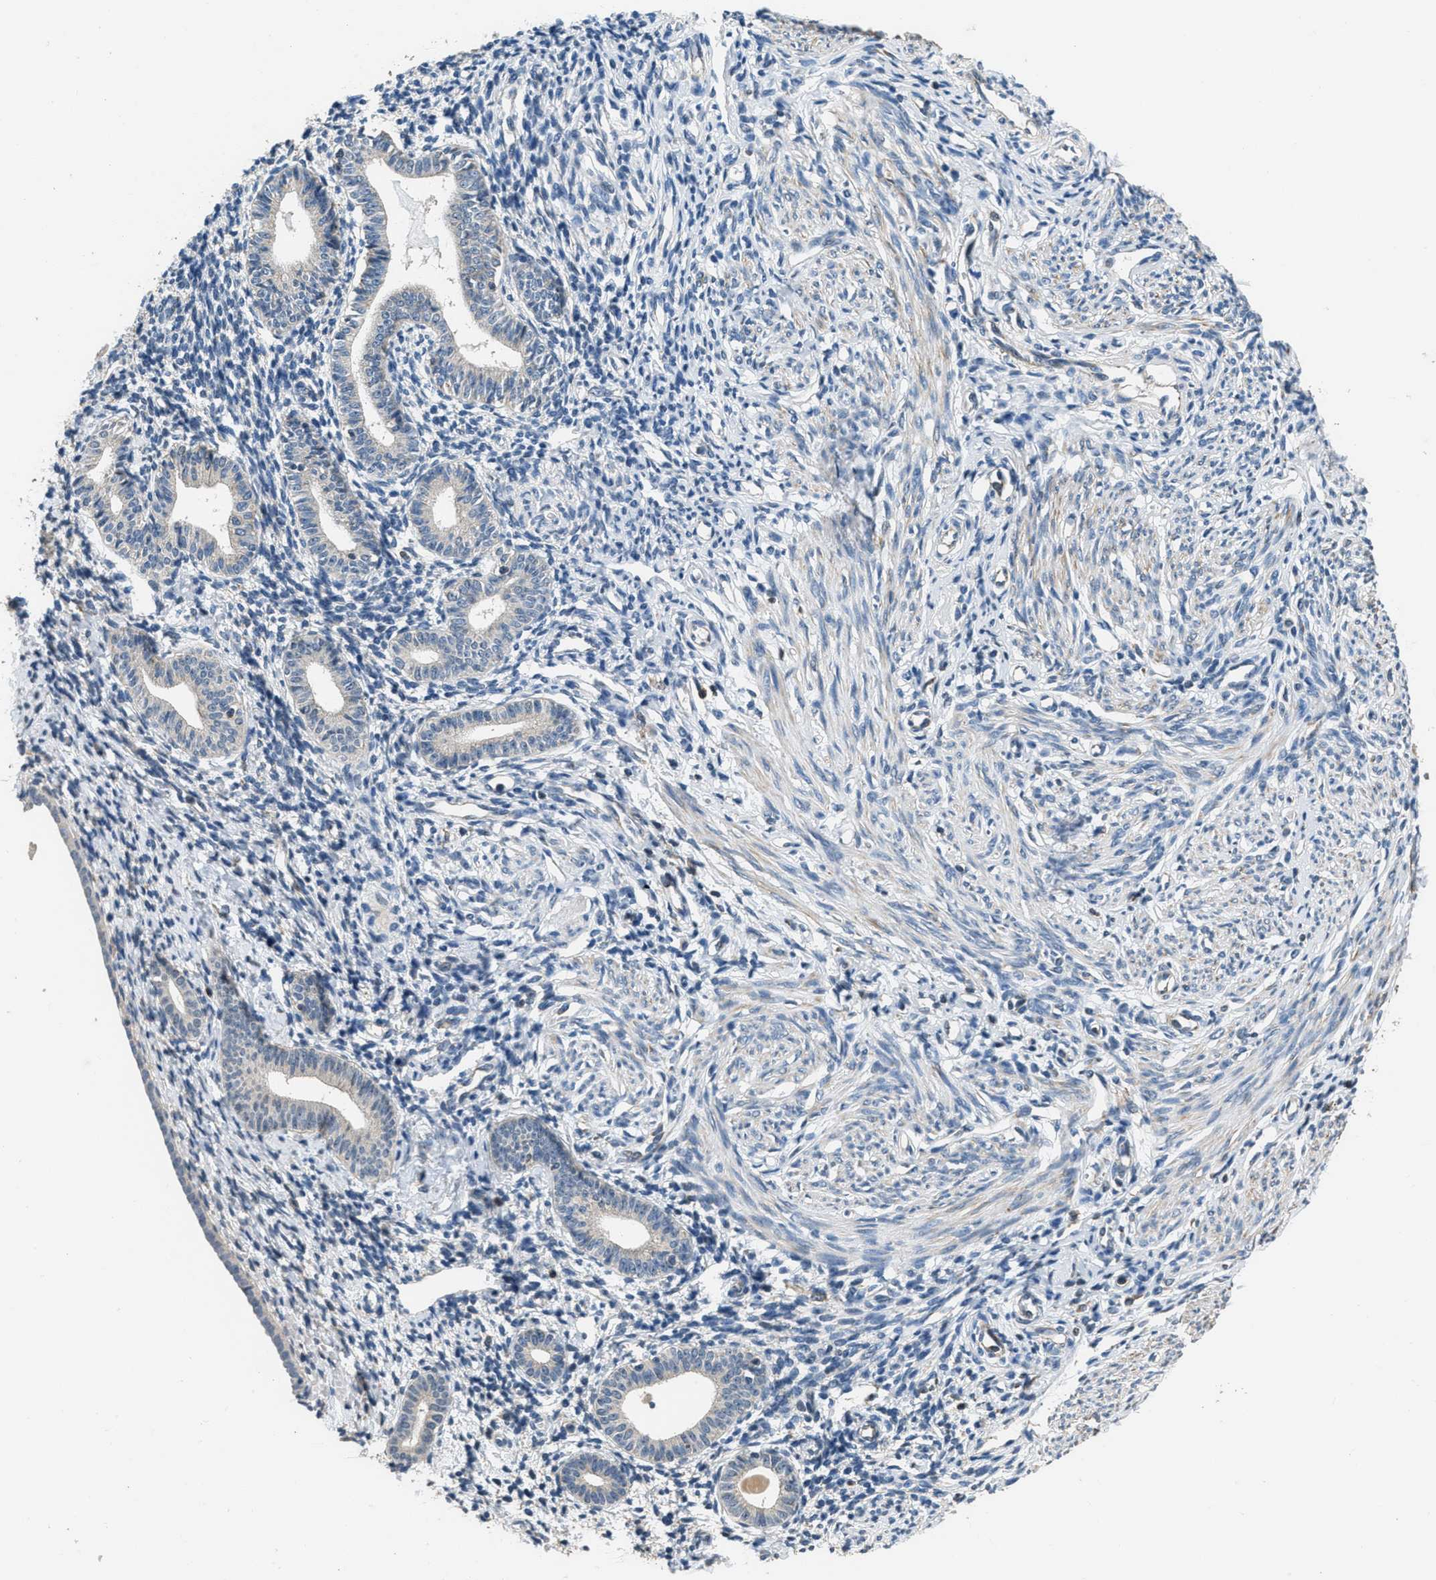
{"staining": {"intensity": "negative", "quantity": "none", "location": "none"}, "tissue": "endometrium", "cell_type": "Cells in endometrial stroma", "image_type": "normal", "snomed": [{"axis": "morphology", "description": "Normal tissue, NOS"}, {"axis": "topography", "description": "Endometrium"}], "caption": "IHC of normal endometrium displays no staining in cells in endometrial stroma. The staining was performed using DAB to visualize the protein expression in brown, while the nuclei were stained in blue with hematoxylin (Magnification: 20x).", "gene": "NAT1", "patient": {"sex": "female", "age": 71}}